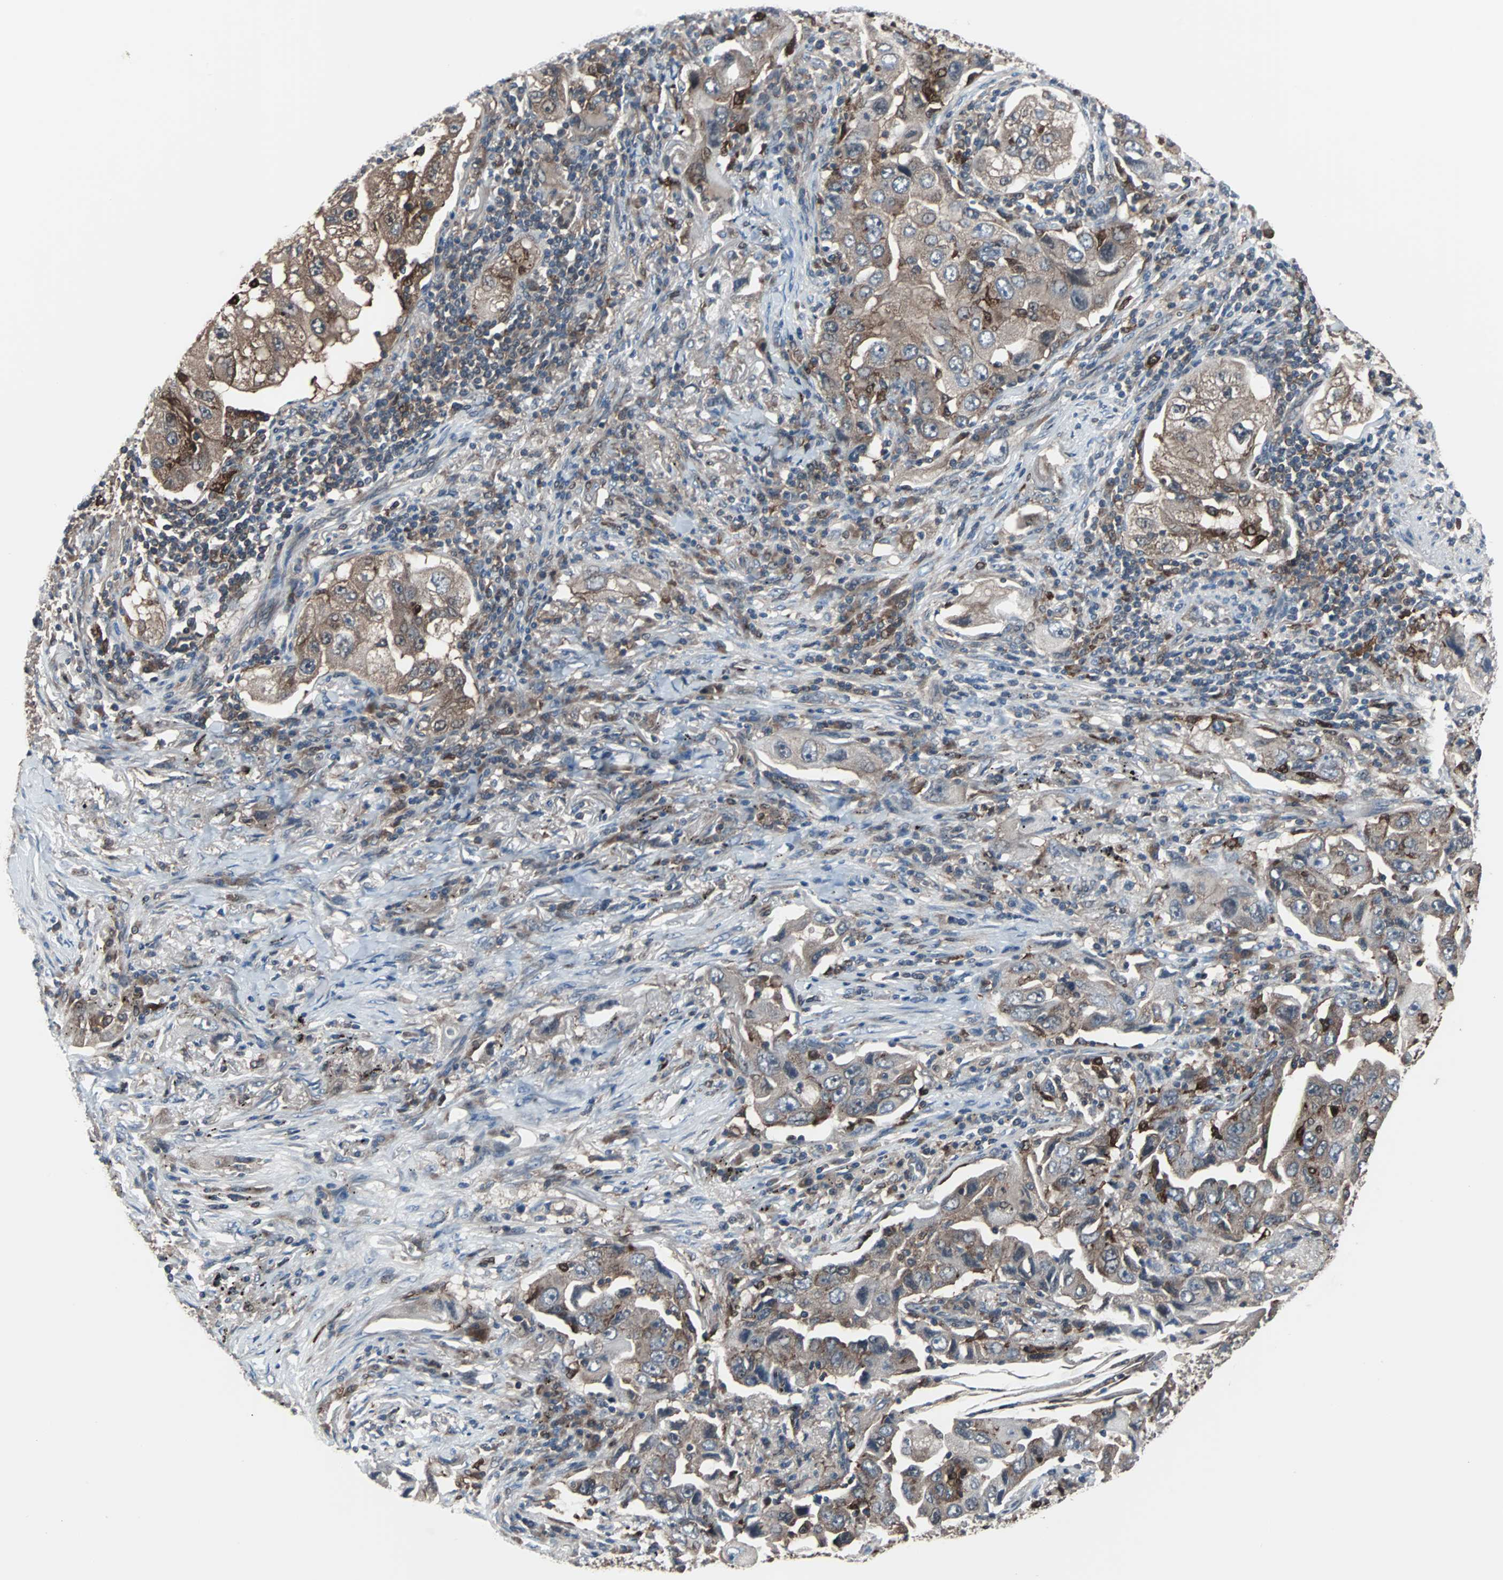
{"staining": {"intensity": "moderate", "quantity": ">75%", "location": "cytoplasmic/membranous"}, "tissue": "lung cancer", "cell_type": "Tumor cells", "image_type": "cancer", "snomed": [{"axis": "morphology", "description": "Adenocarcinoma, NOS"}, {"axis": "topography", "description": "Lung"}], "caption": "Protein expression by immunohistochemistry reveals moderate cytoplasmic/membranous expression in about >75% of tumor cells in lung cancer. (IHC, brightfield microscopy, high magnification).", "gene": "PAK1", "patient": {"sex": "female", "age": 65}}